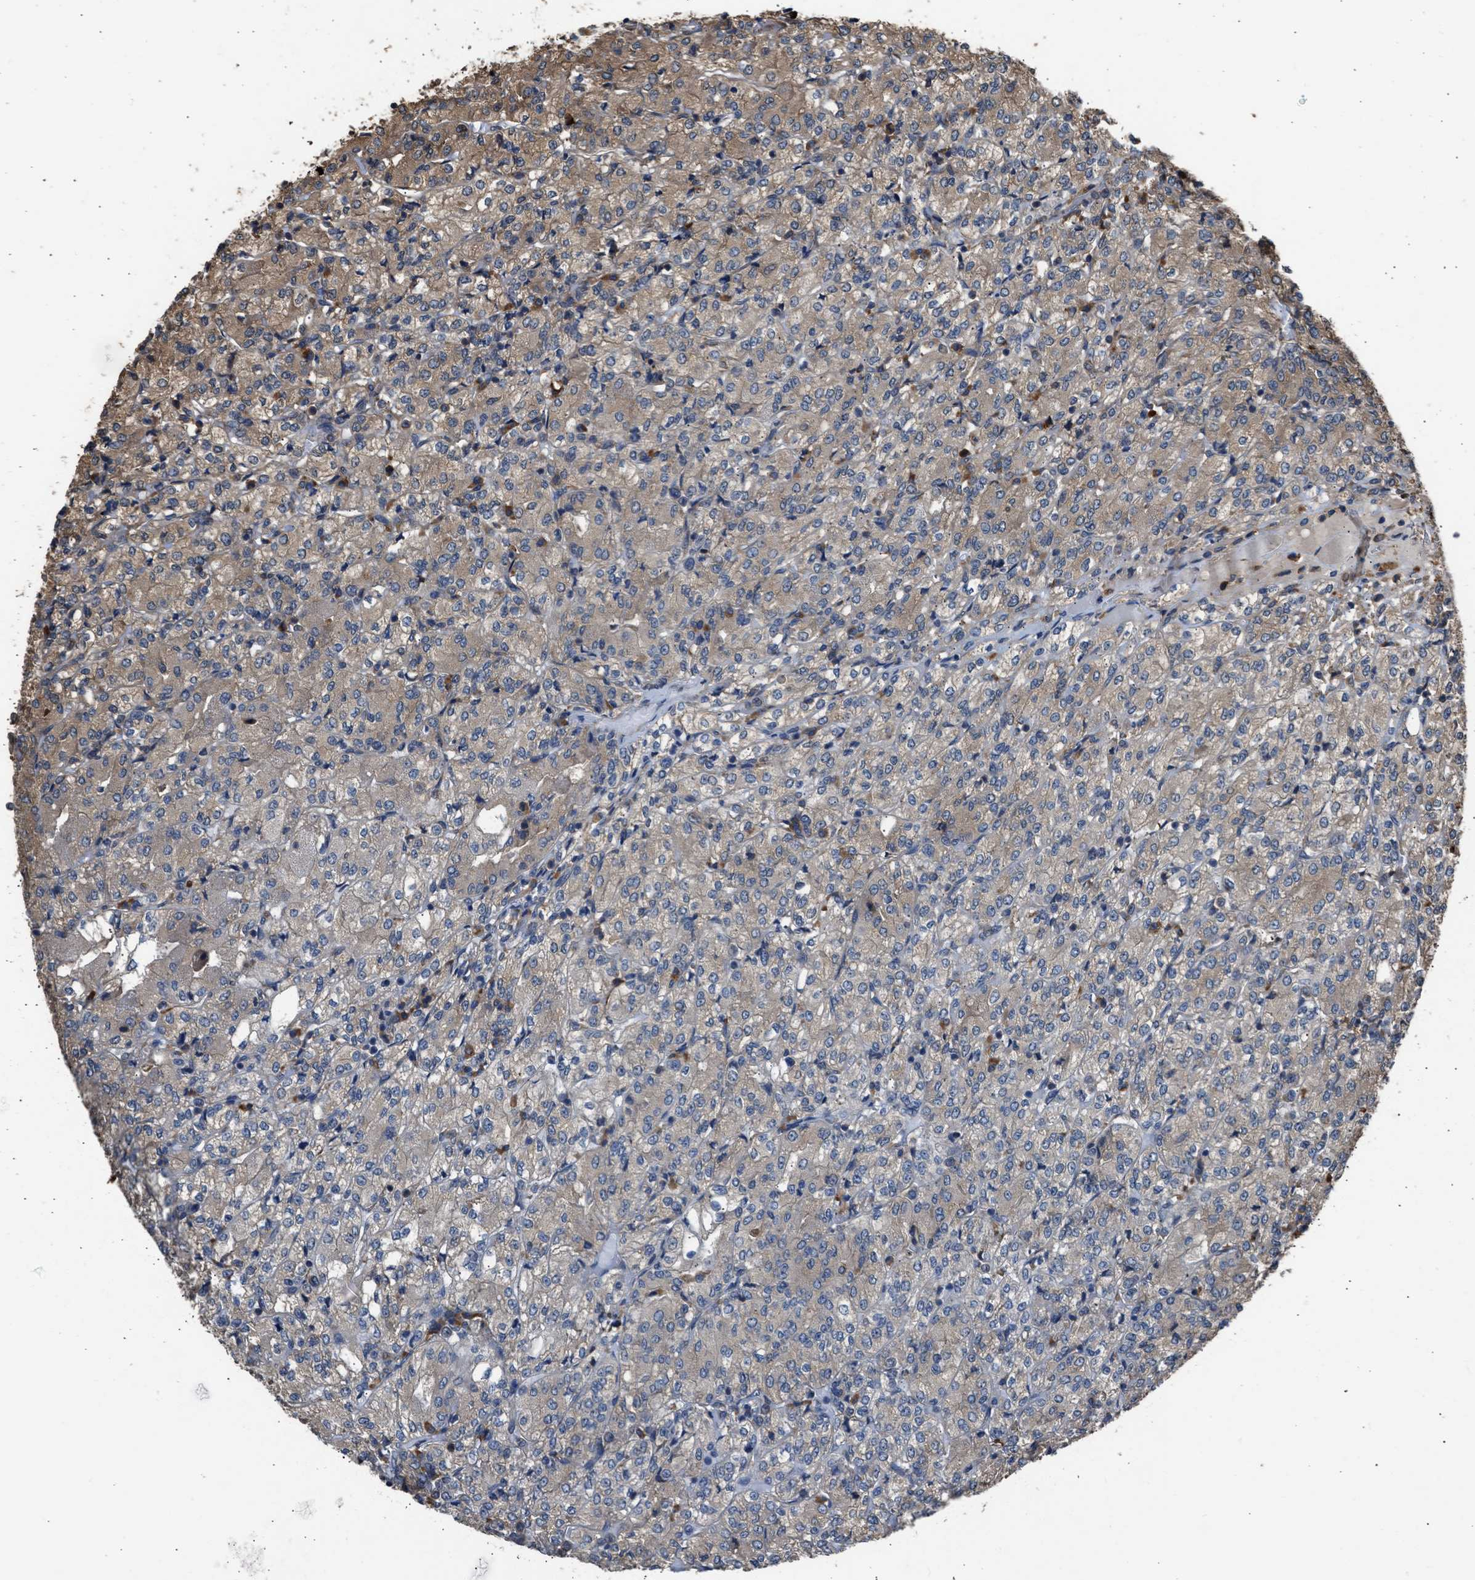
{"staining": {"intensity": "weak", "quantity": "25%-75%", "location": "cytoplasmic/membranous"}, "tissue": "renal cancer", "cell_type": "Tumor cells", "image_type": "cancer", "snomed": [{"axis": "morphology", "description": "Adenocarcinoma, NOS"}, {"axis": "topography", "description": "Kidney"}], "caption": "This is a micrograph of immunohistochemistry (IHC) staining of renal cancer (adenocarcinoma), which shows weak expression in the cytoplasmic/membranous of tumor cells.", "gene": "SLC36A4", "patient": {"sex": "male", "age": 77}}